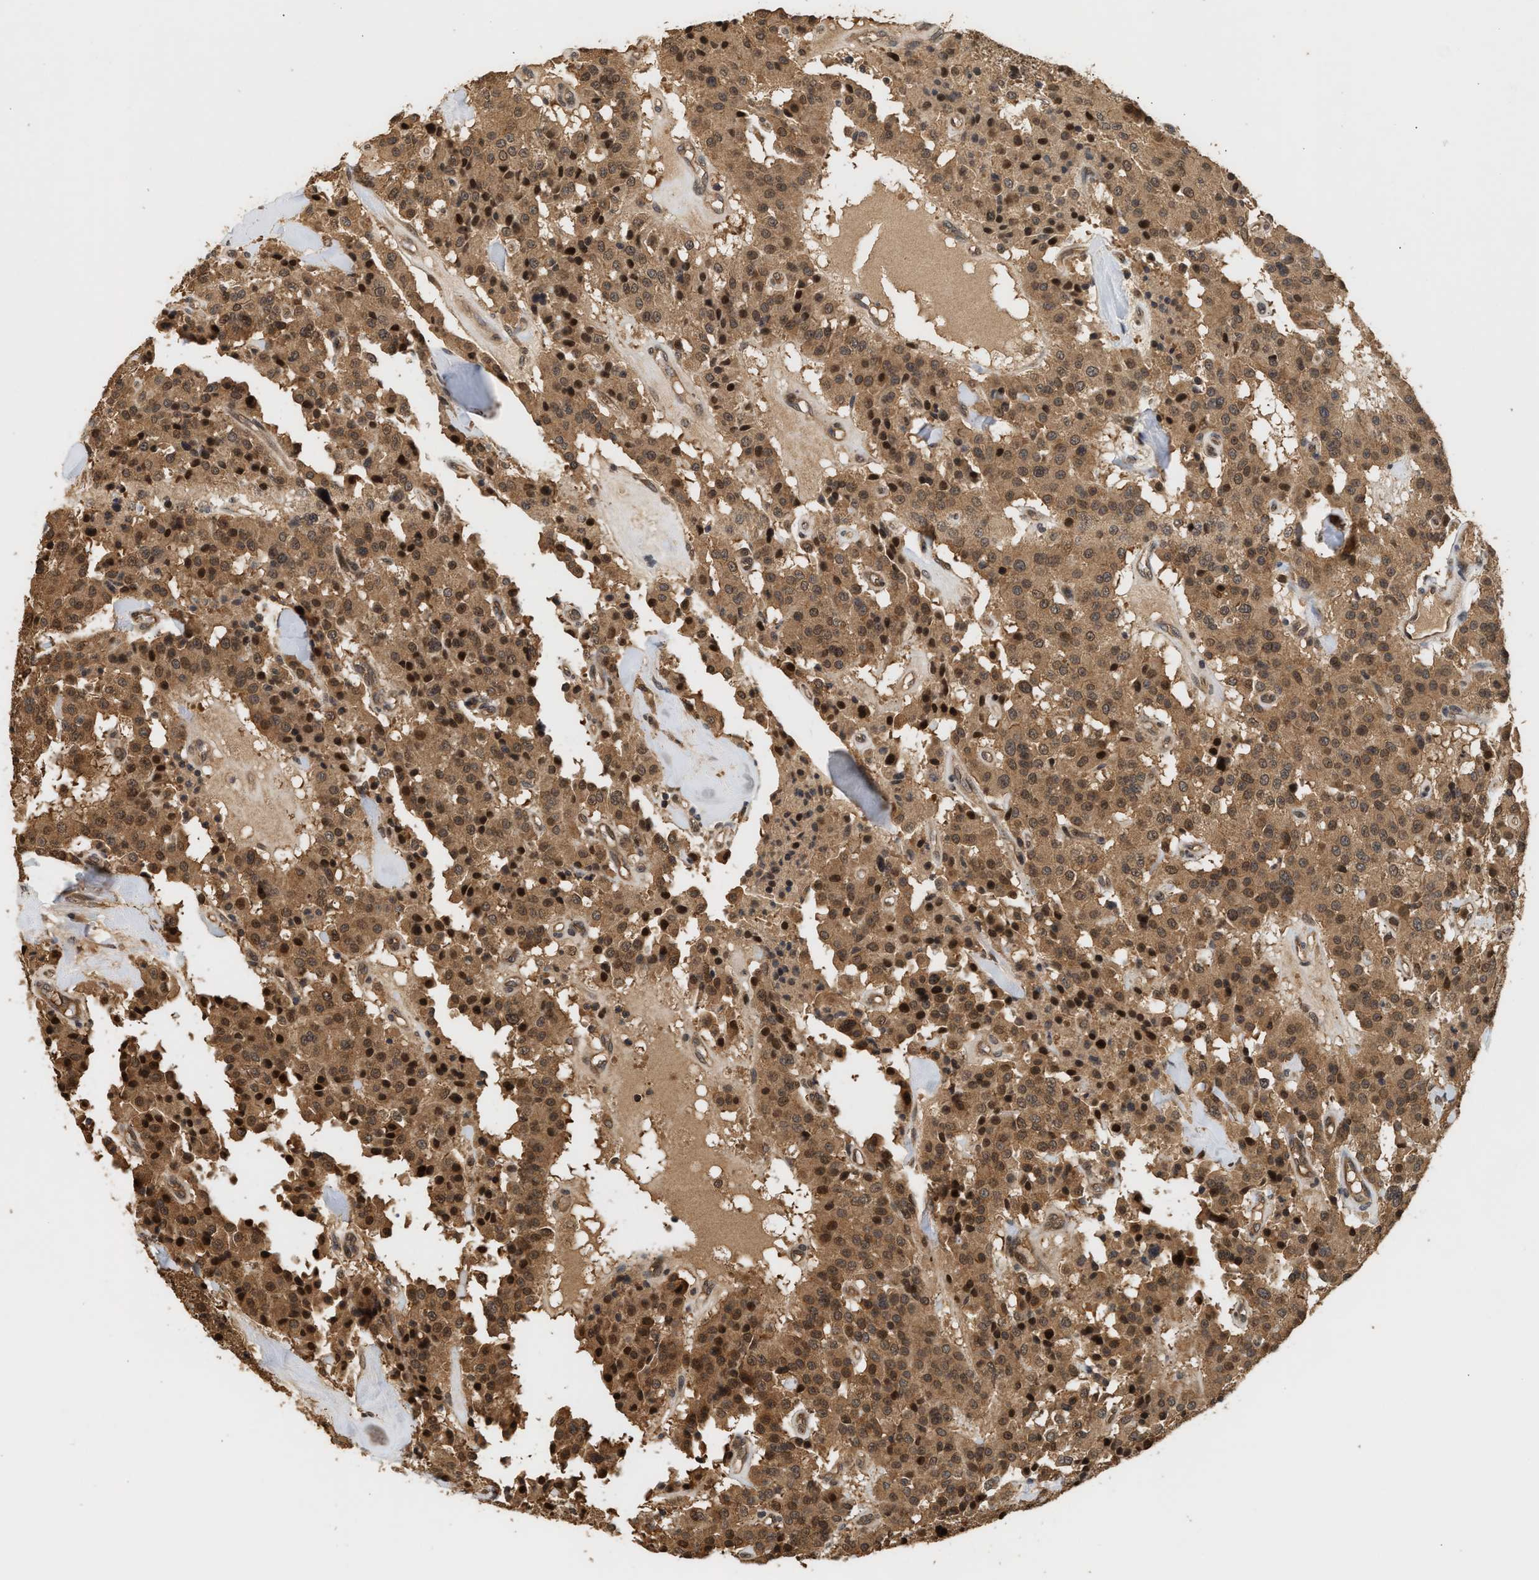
{"staining": {"intensity": "strong", "quantity": ">75%", "location": "cytoplasmic/membranous,nuclear"}, "tissue": "carcinoid", "cell_type": "Tumor cells", "image_type": "cancer", "snomed": [{"axis": "morphology", "description": "Carcinoid, malignant, NOS"}, {"axis": "topography", "description": "Lung"}], "caption": "Tumor cells exhibit high levels of strong cytoplasmic/membranous and nuclear positivity in approximately >75% of cells in human carcinoid (malignant).", "gene": "ABHD5", "patient": {"sex": "male", "age": 30}}